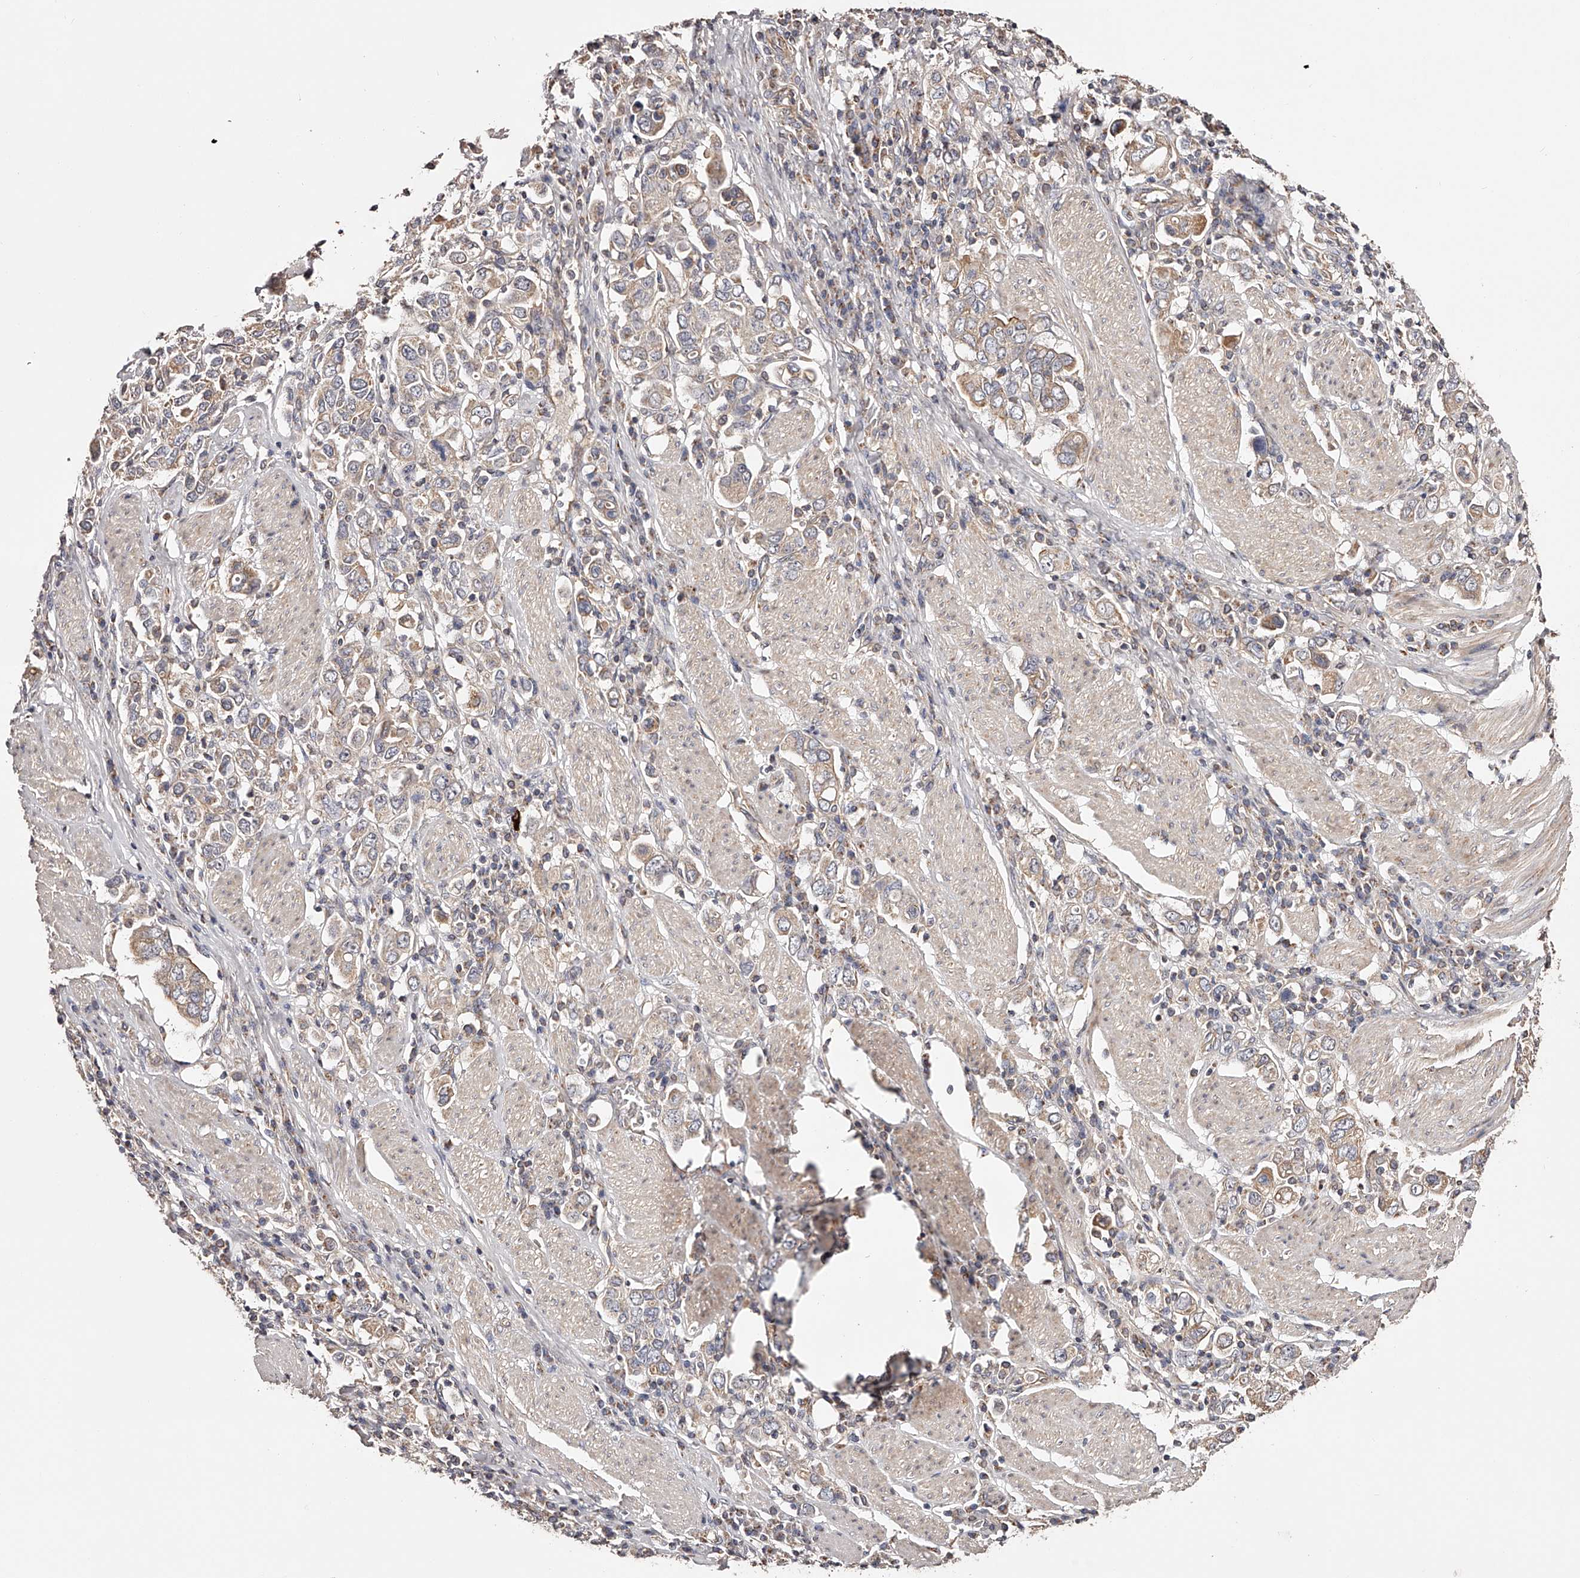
{"staining": {"intensity": "weak", "quantity": "25%-75%", "location": "cytoplasmic/membranous"}, "tissue": "stomach cancer", "cell_type": "Tumor cells", "image_type": "cancer", "snomed": [{"axis": "morphology", "description": "Adenocarcinoma, NOS"}, {"axis": "topography", "description": "Stomach, upper"}], "caption": "Brown immunohistochemical staining in human stomach adenocarcinoma exhibits weak cytoplasmic/membranous staining in approximately 25%-75% of tumor cells.", "gene": "USP21", "patient": {"sex": "male", "age": 62}}